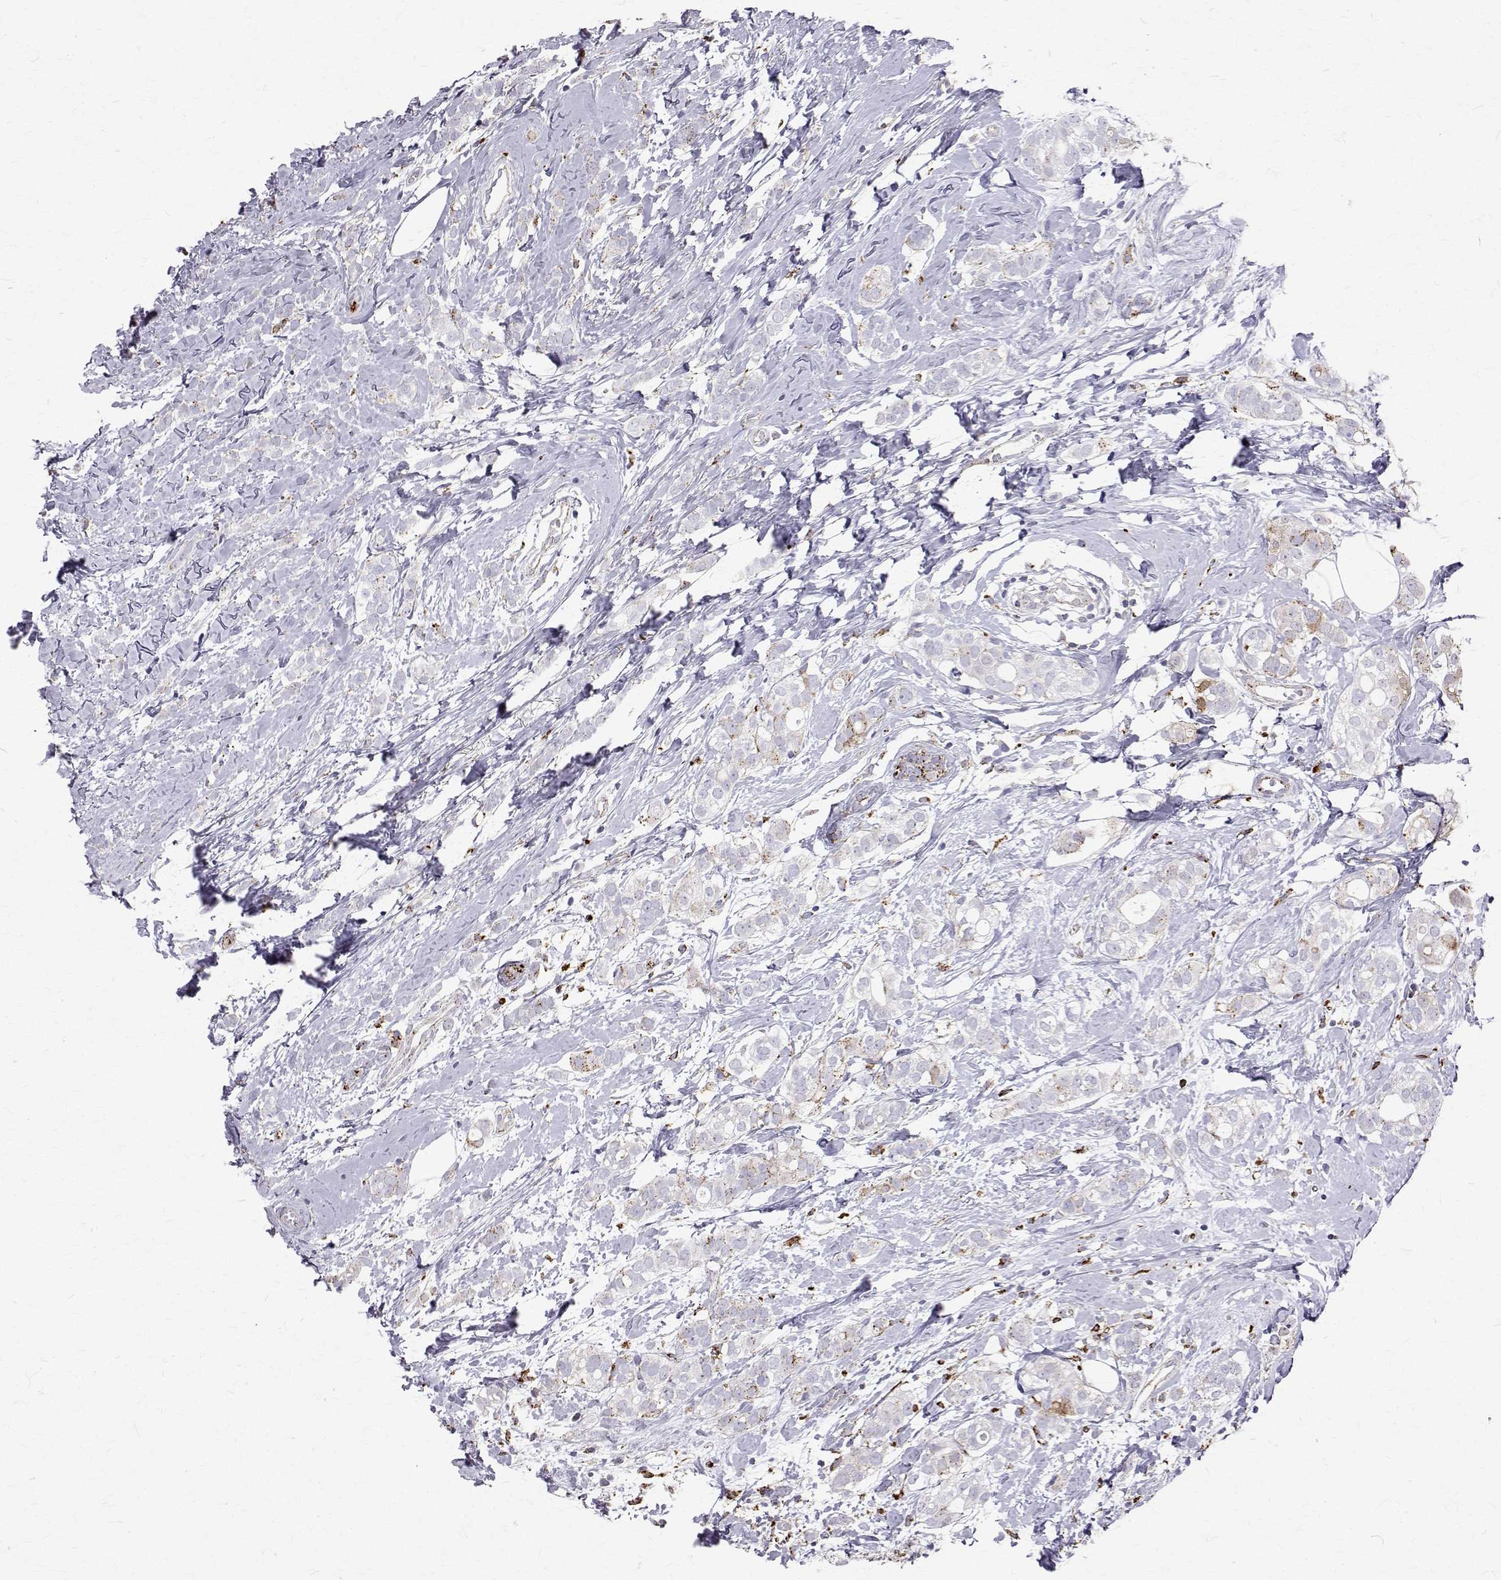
{"staining": {"intensity": "moderate", "quantity": "<25%", "location": "cytoplasmic/membranous"}, "tissue": "breast cancer", "cell_type": "Tumor cells", "image_type": "cancer", "snomed": [{"axis": "morphology", "description": "Duct carcinoma"}, {"axis": "topography", "description": "Breast"}], "caption": "Intraductal carcinoma (breast) was stained to show a protein in brown. There is low levels of moderate cytoplasmic/membranous staining in about <25% of tumor cells.", "gene": "TPP1", "patient": {"sex": "female", "age": 40}}